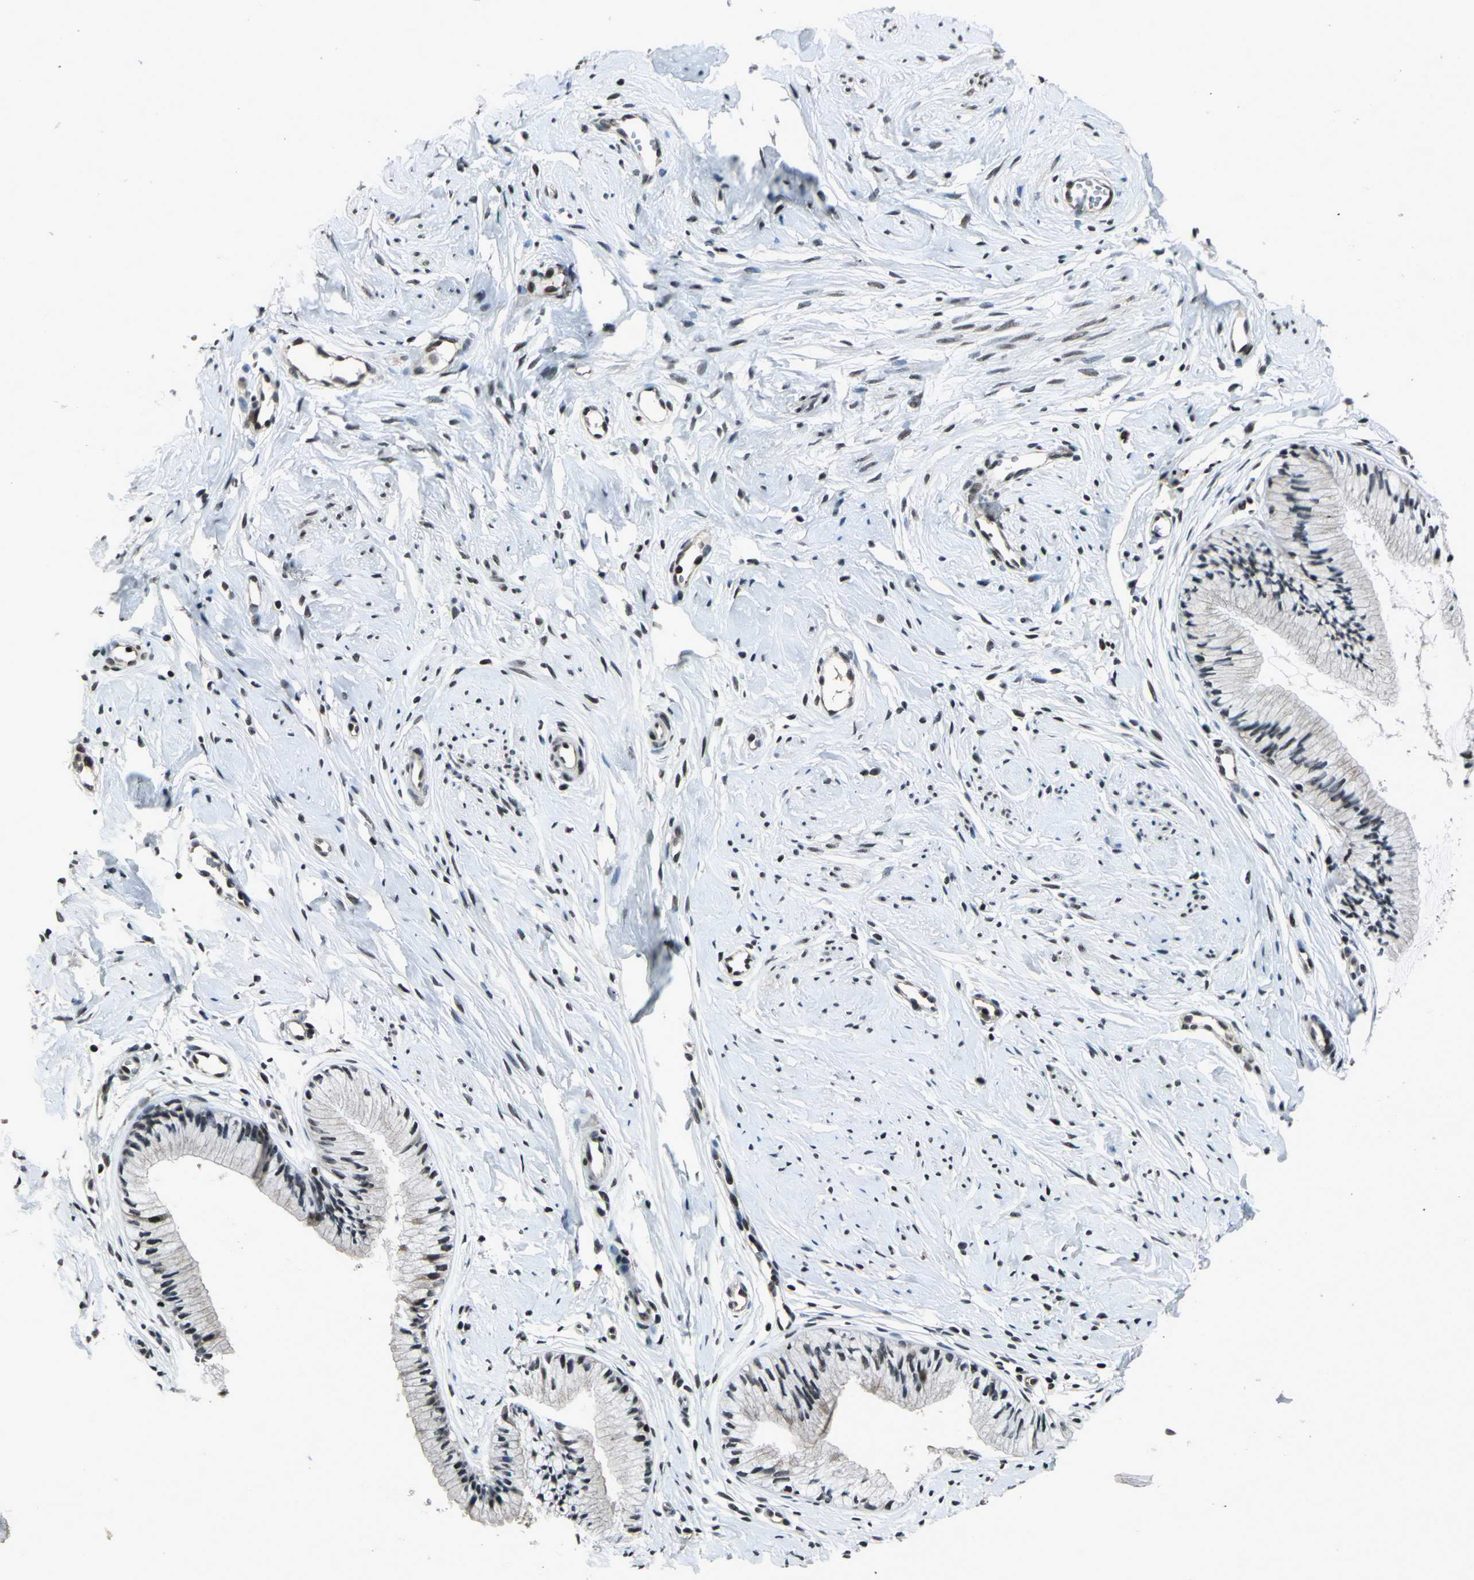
{"staining": {"intensity": "negative", "quantity": "none", "location": "none"}, "tissue": "cervix", "cell_type": "Glandular cells", "image_type": "normal", "snomed": [{"axis": "morphology", "description": "Normal tissue, NOS"}, {"axis": "topography", "description": "Cervix"}], "caption": "The IHC photomicrograph has no significant expression in glandular cells of cervix. (Stains: DAB IHC with hematoxylin counter stain, Microscopy: brightfield microscopy at high magnification).", "gene": "NR2C2", "patient": {"sex": "female", "age": 46}}